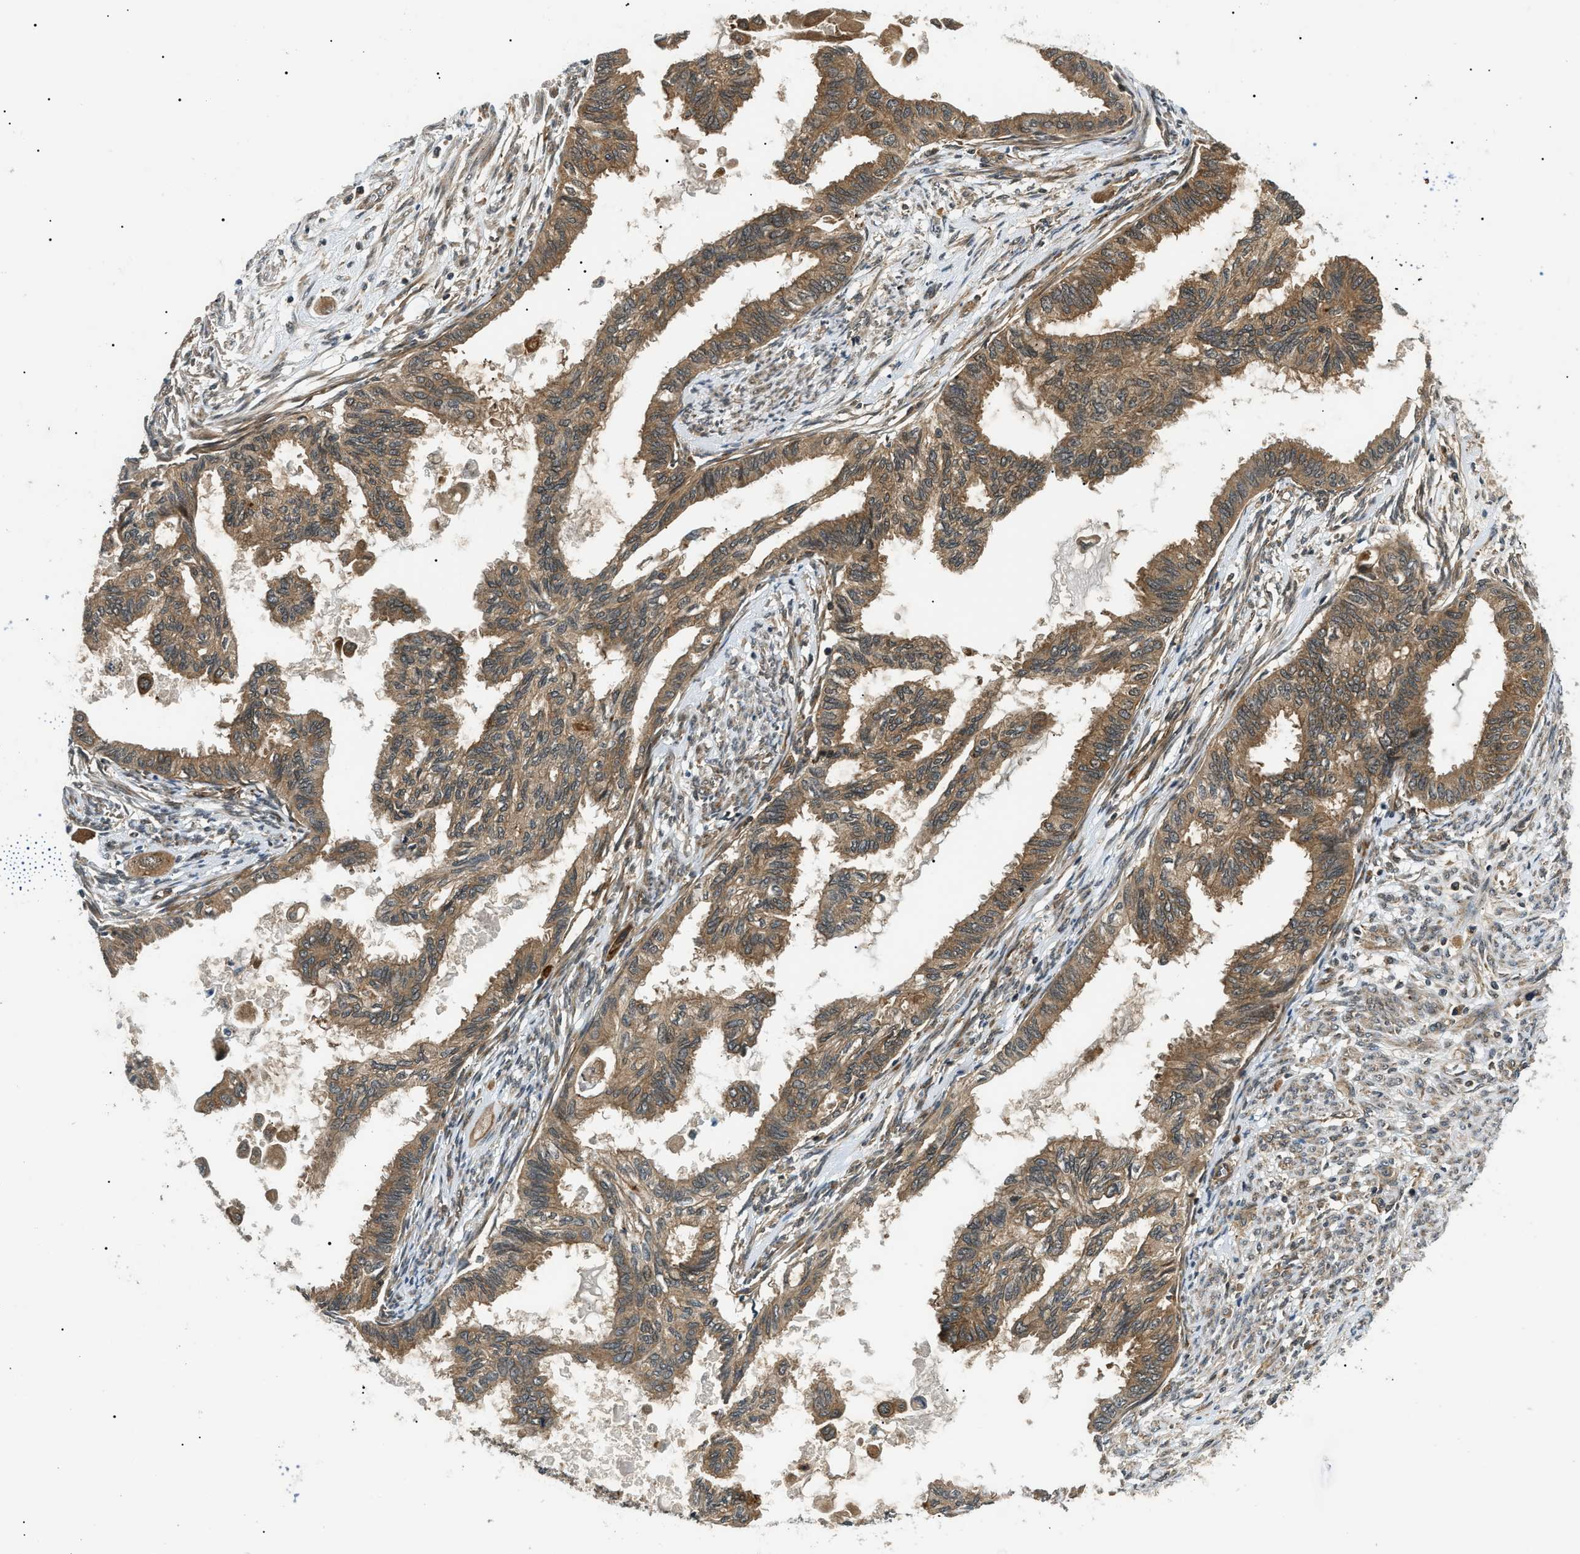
{"staining": {"intensity": "moderate", "quantity": ">75%", "location": "cytoplasmic/membranous"}, "tissue": "cervical cancer", "cell_type": "Tumor cells", "image_type": "cancer", "snomed": [{"axis": "morphology", "description": "Normal tissue, NOS"}, {"axis": "morphology", "description": "Adenocarcinoma, NOS"}, {"axis": "topography", "description": "Cervix"}, {"axis": "topography", "description": "Endometrium"}], "caption": "This is a micrograph of immunohistochemistry (IHC) staining of adenocarcinoma (cervical), which shows moderate positivity in the cytoplasmic/membranous of tumor cells.", "gene": "ATP6AP1", "patient": {"sex": "female", "age": 86}}